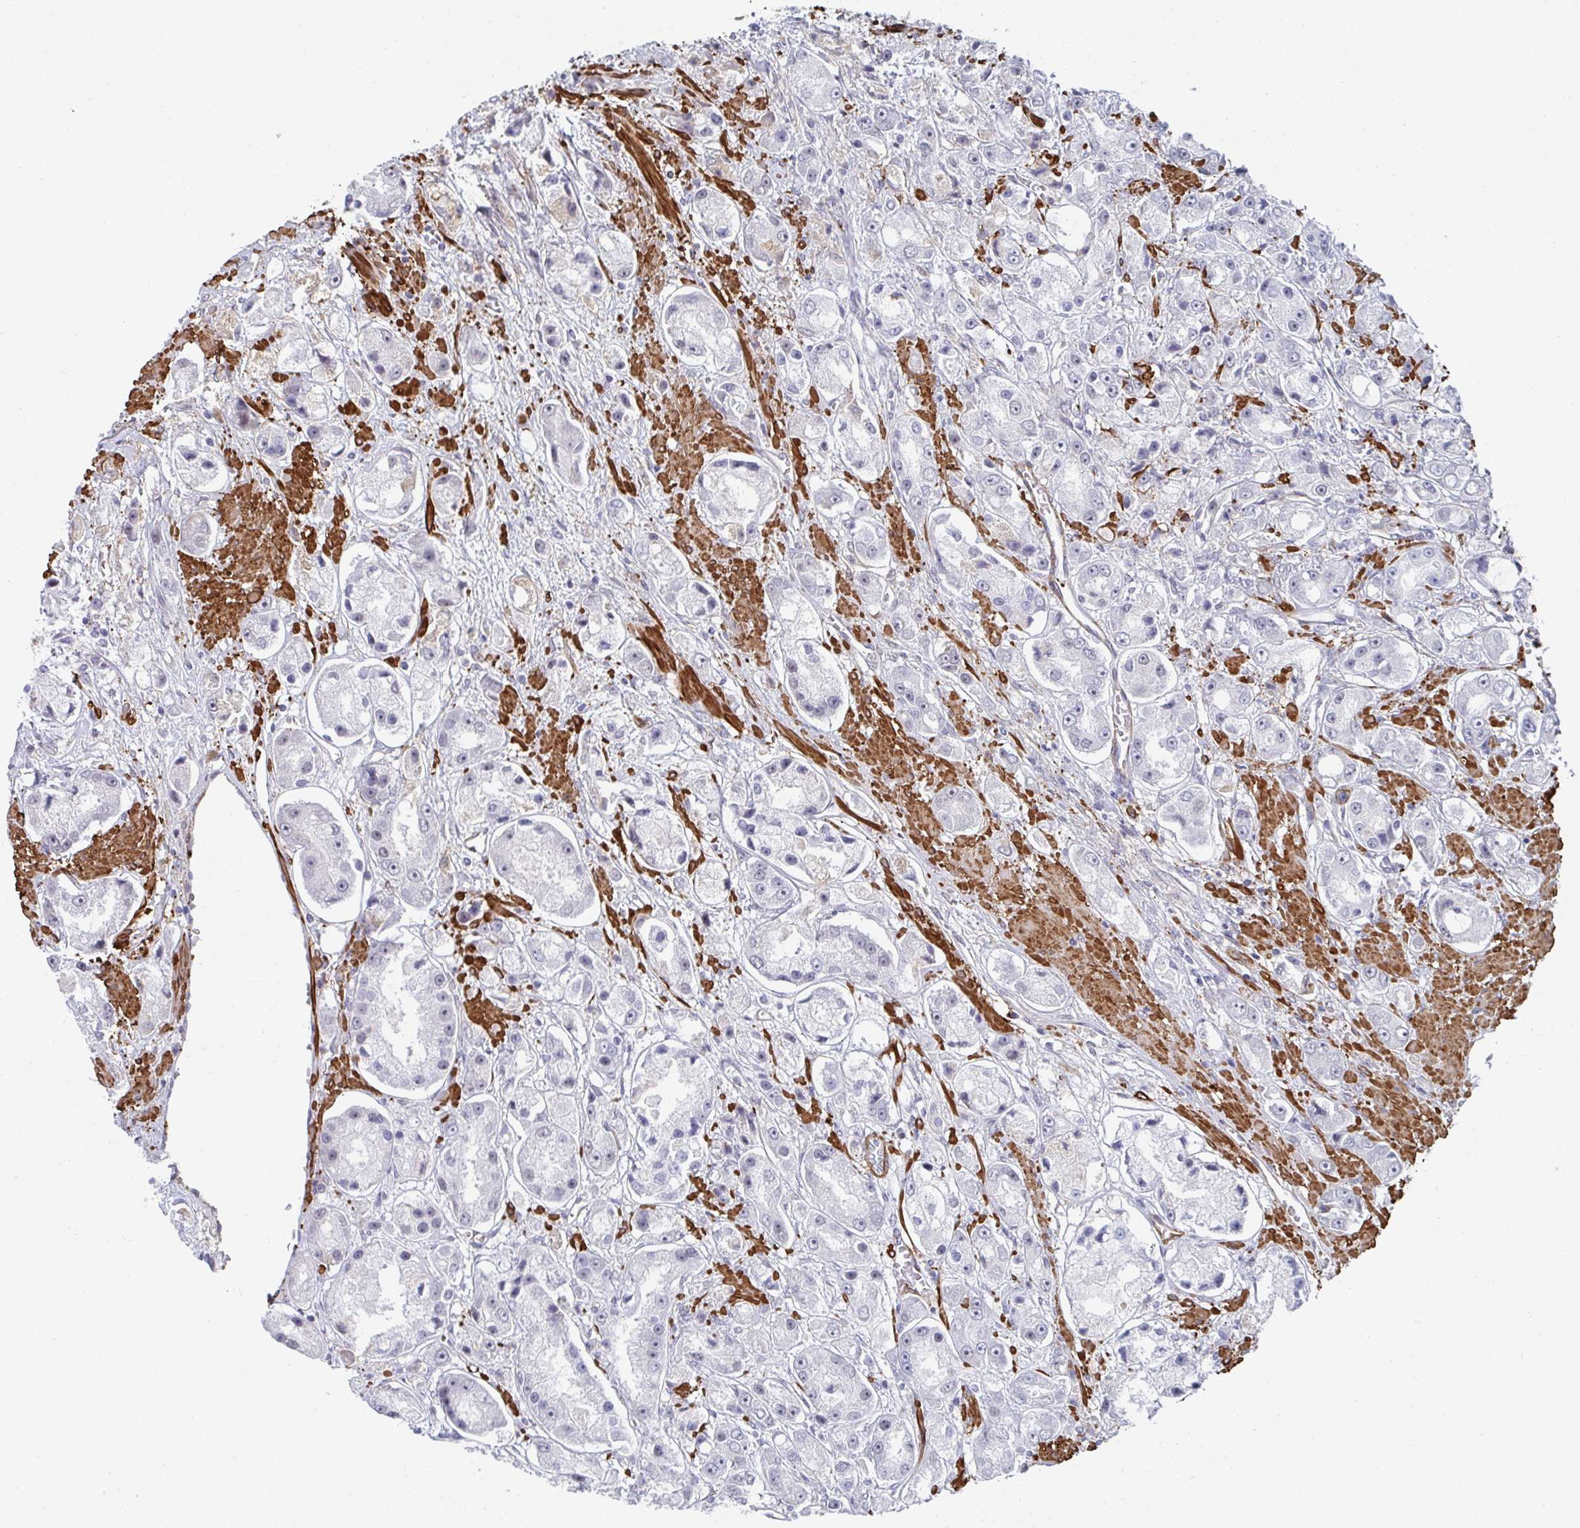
{"staining": {"intensity": "negative", "quantity": "none", "location": "none"}, "tissue": "prostate cancer", "cell_type": "Tumor cells", "image_type": "cancer", "snomed": [{"axis": "morphology", "description": "Adenocarcinoma, High grade"}, {"axis": "topography", "description": "Prostate"}], "caption": "IHC photomicrograph of neoplastic tissue: human prostate cancer stained with DAB exhibits no significant protein staining in tumor cells.", "gene": "NEURL4", "patient": {"sex": "male", "age": 67}}